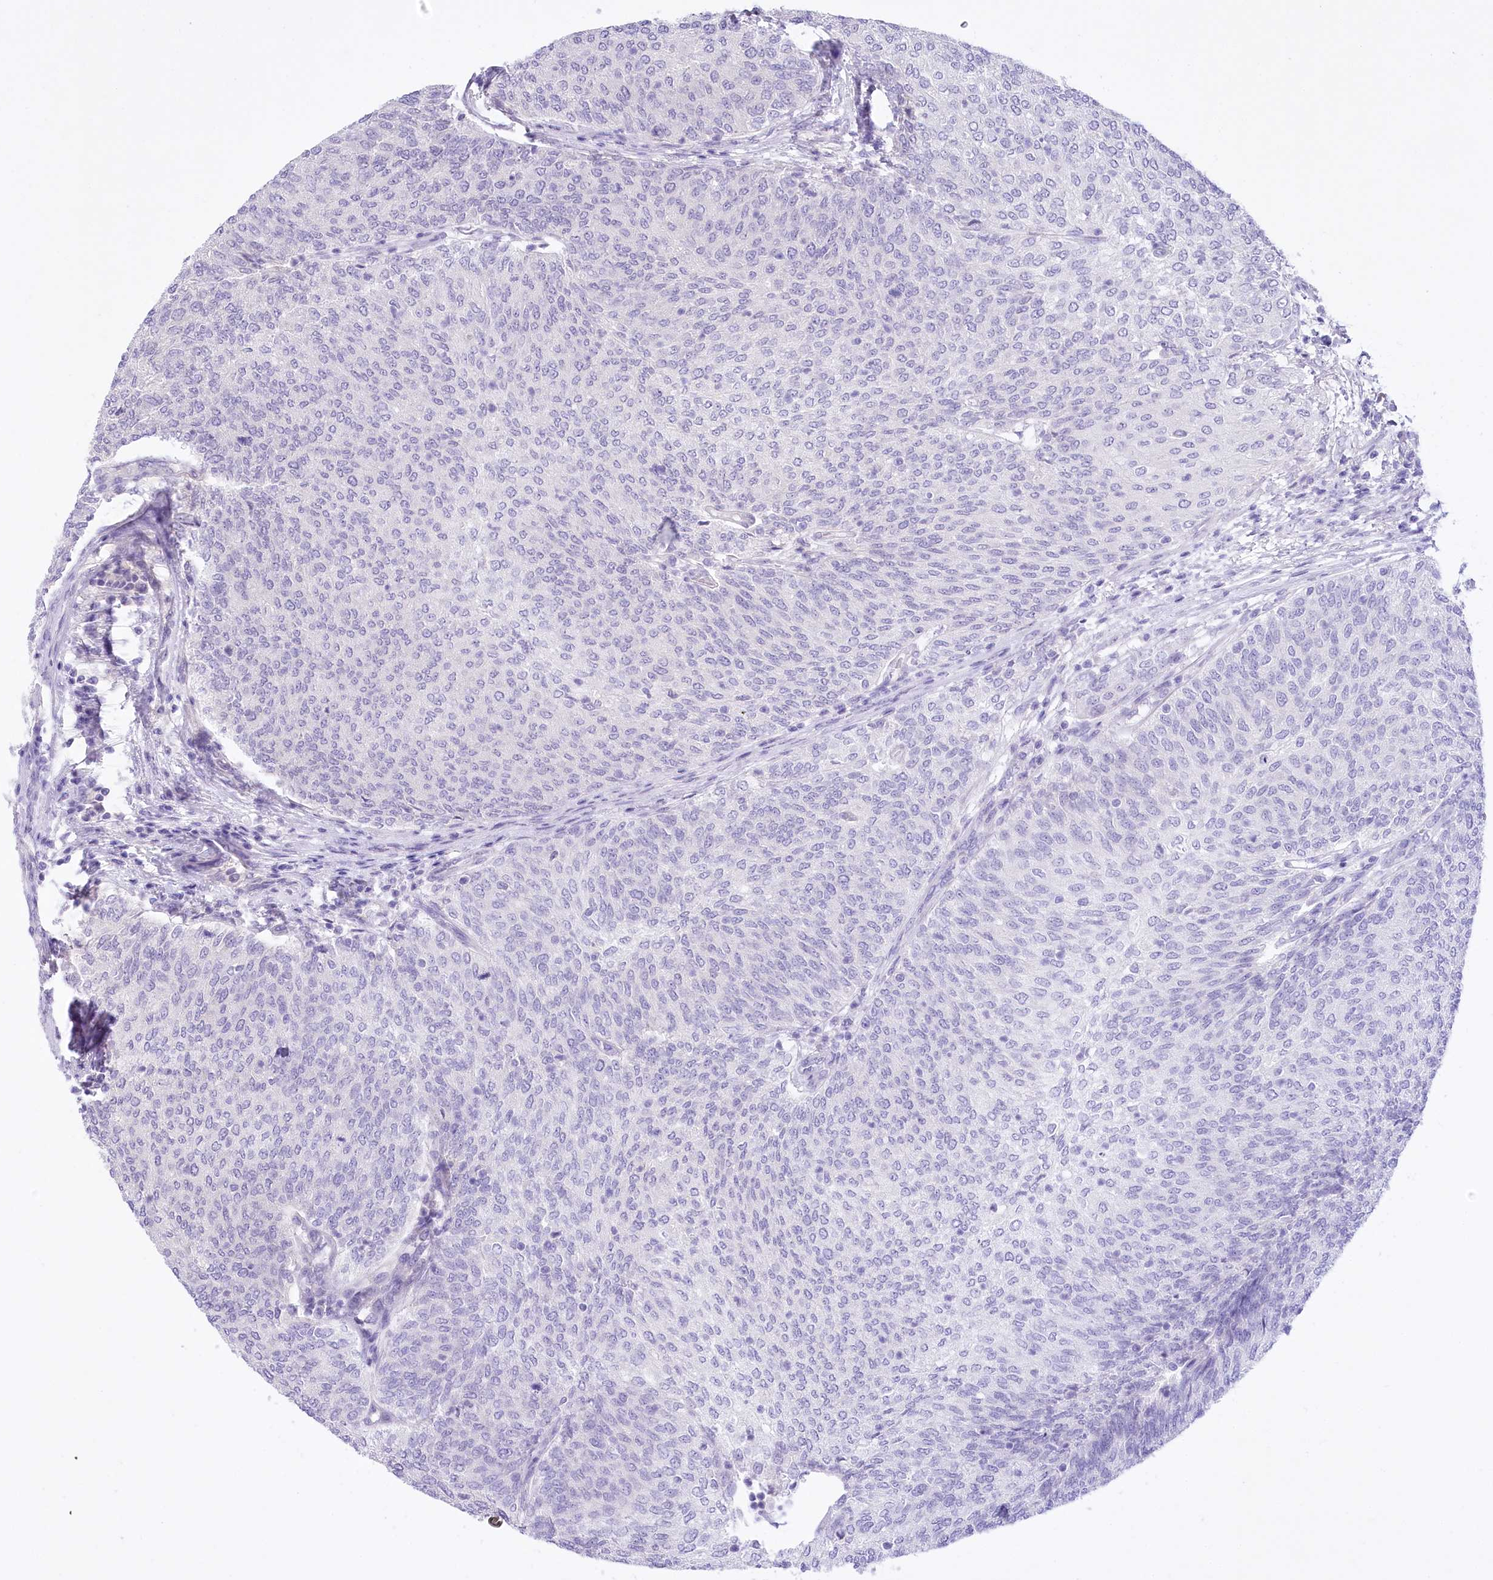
{"staining": {"intensity": "negative", "quantity": "none", "location": "none"}, "tissue": "urothelial cancer", "cell_type": "Tumor cells", "image_type": "cancer", "snomed": [{"axis": "morphology", "description": "Urothelial carcinoma, Low grade"}, {"axis": "topography", "description": "Urinary bladder"}], "caption": "This is a histopathology image of IHC staining of urothelial cancer, which shows no staining in tumor cells. (Stains: DAB immunohistochemistry (IHC) with hematoxylin counter stain, Microscopy: brightfield microscopy at high magnification).", "gene": "PBLD", "patient": {"sex": "female", "age": 79}}